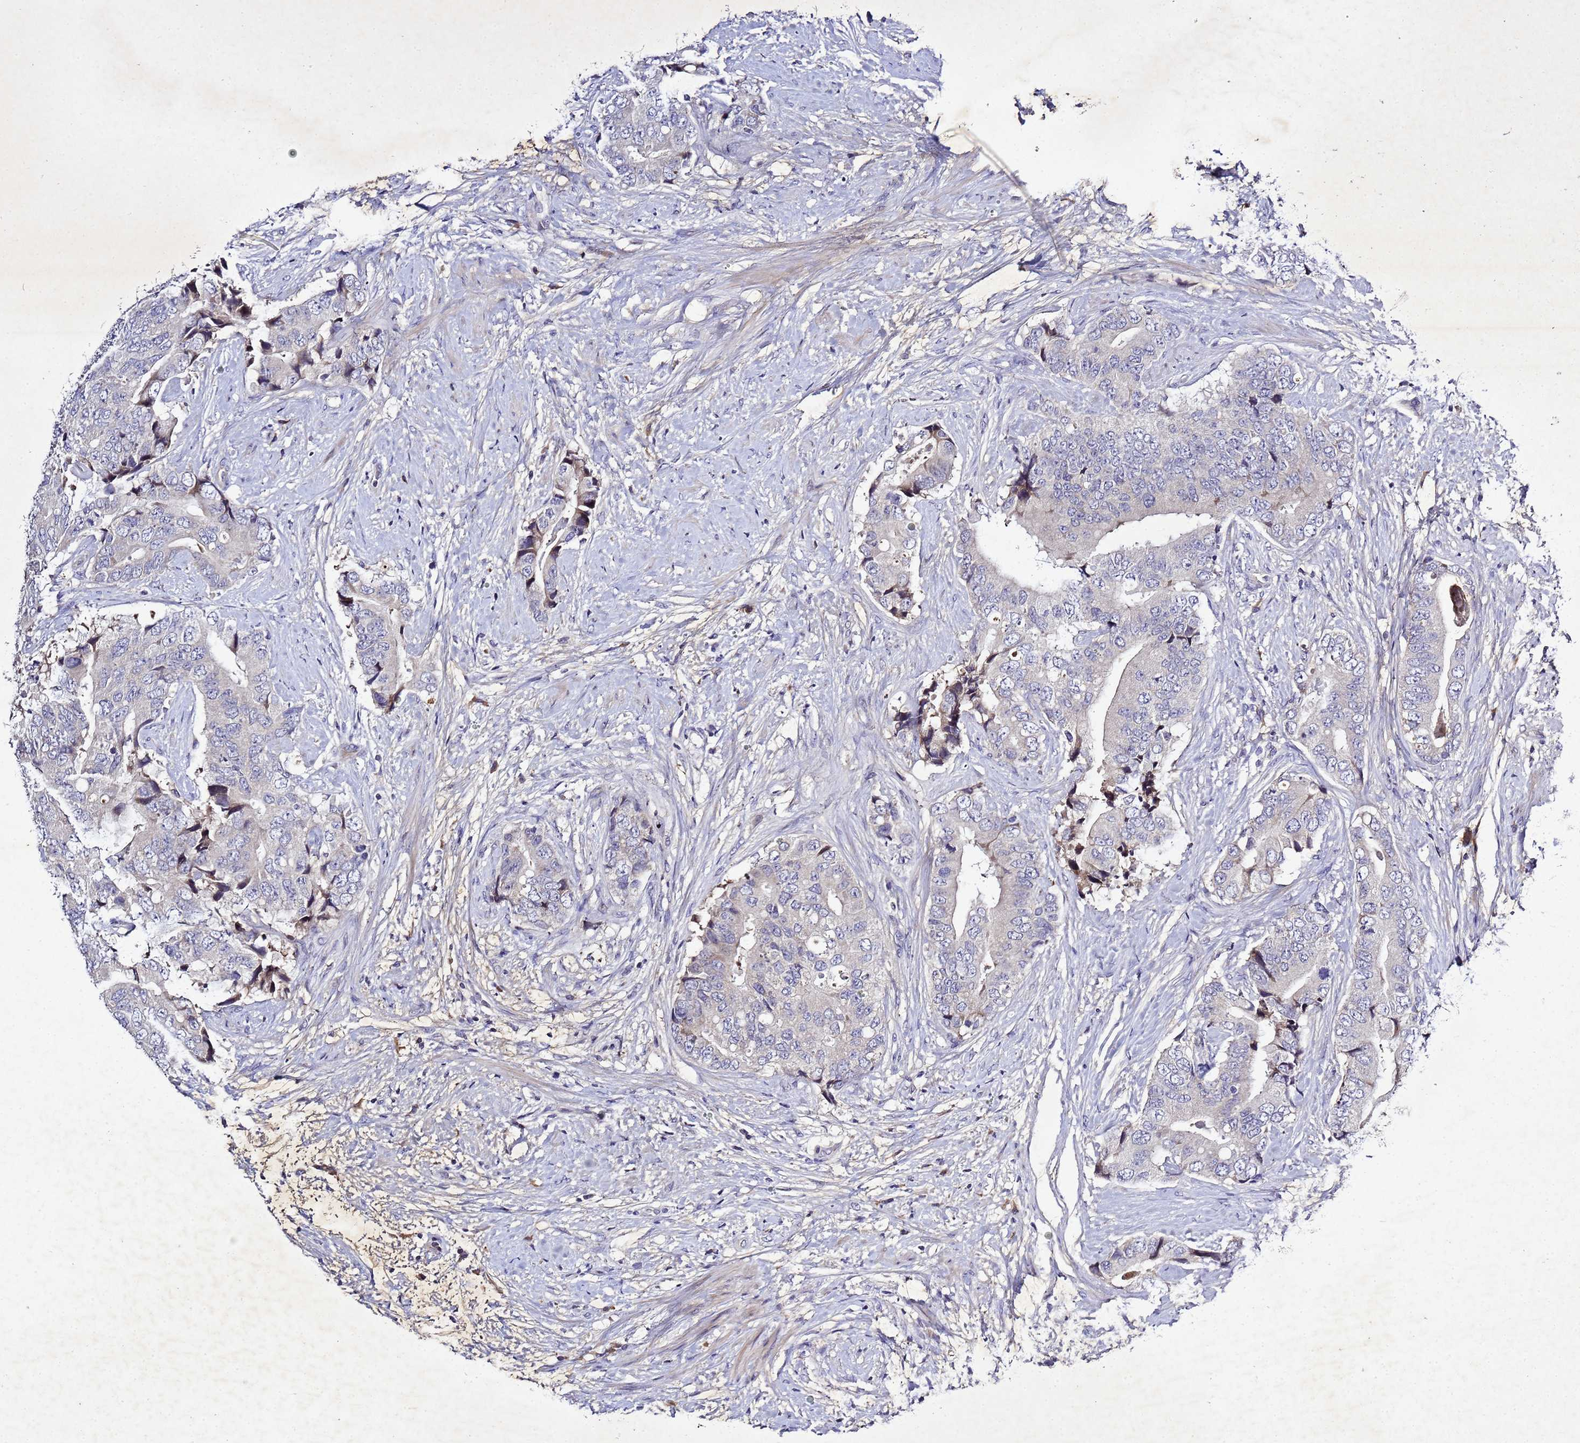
{"staining": {"intensity": "negative", "quantity": "none", "location": "none"}, "tissue": "prostate cancer", "cell_type": "Tumor cells", "image_type": "cancer", "snomed": [{"axis": "morphology", "description": "Adenocarcinoma, High grade"}, {"axis": "topography", "description": "Prostate"}], "caption": "High power microscopy micrograph of an immunohistochemistry histopathology image of high-grade adenocarcinoma (prostate), revealing no significant staining in tumor cells. (Brightfield microscopy of DAB immunohistochemistry at high magnification).", "gene": "SV2B", "patient": {"sex": "male", "age": 70}}